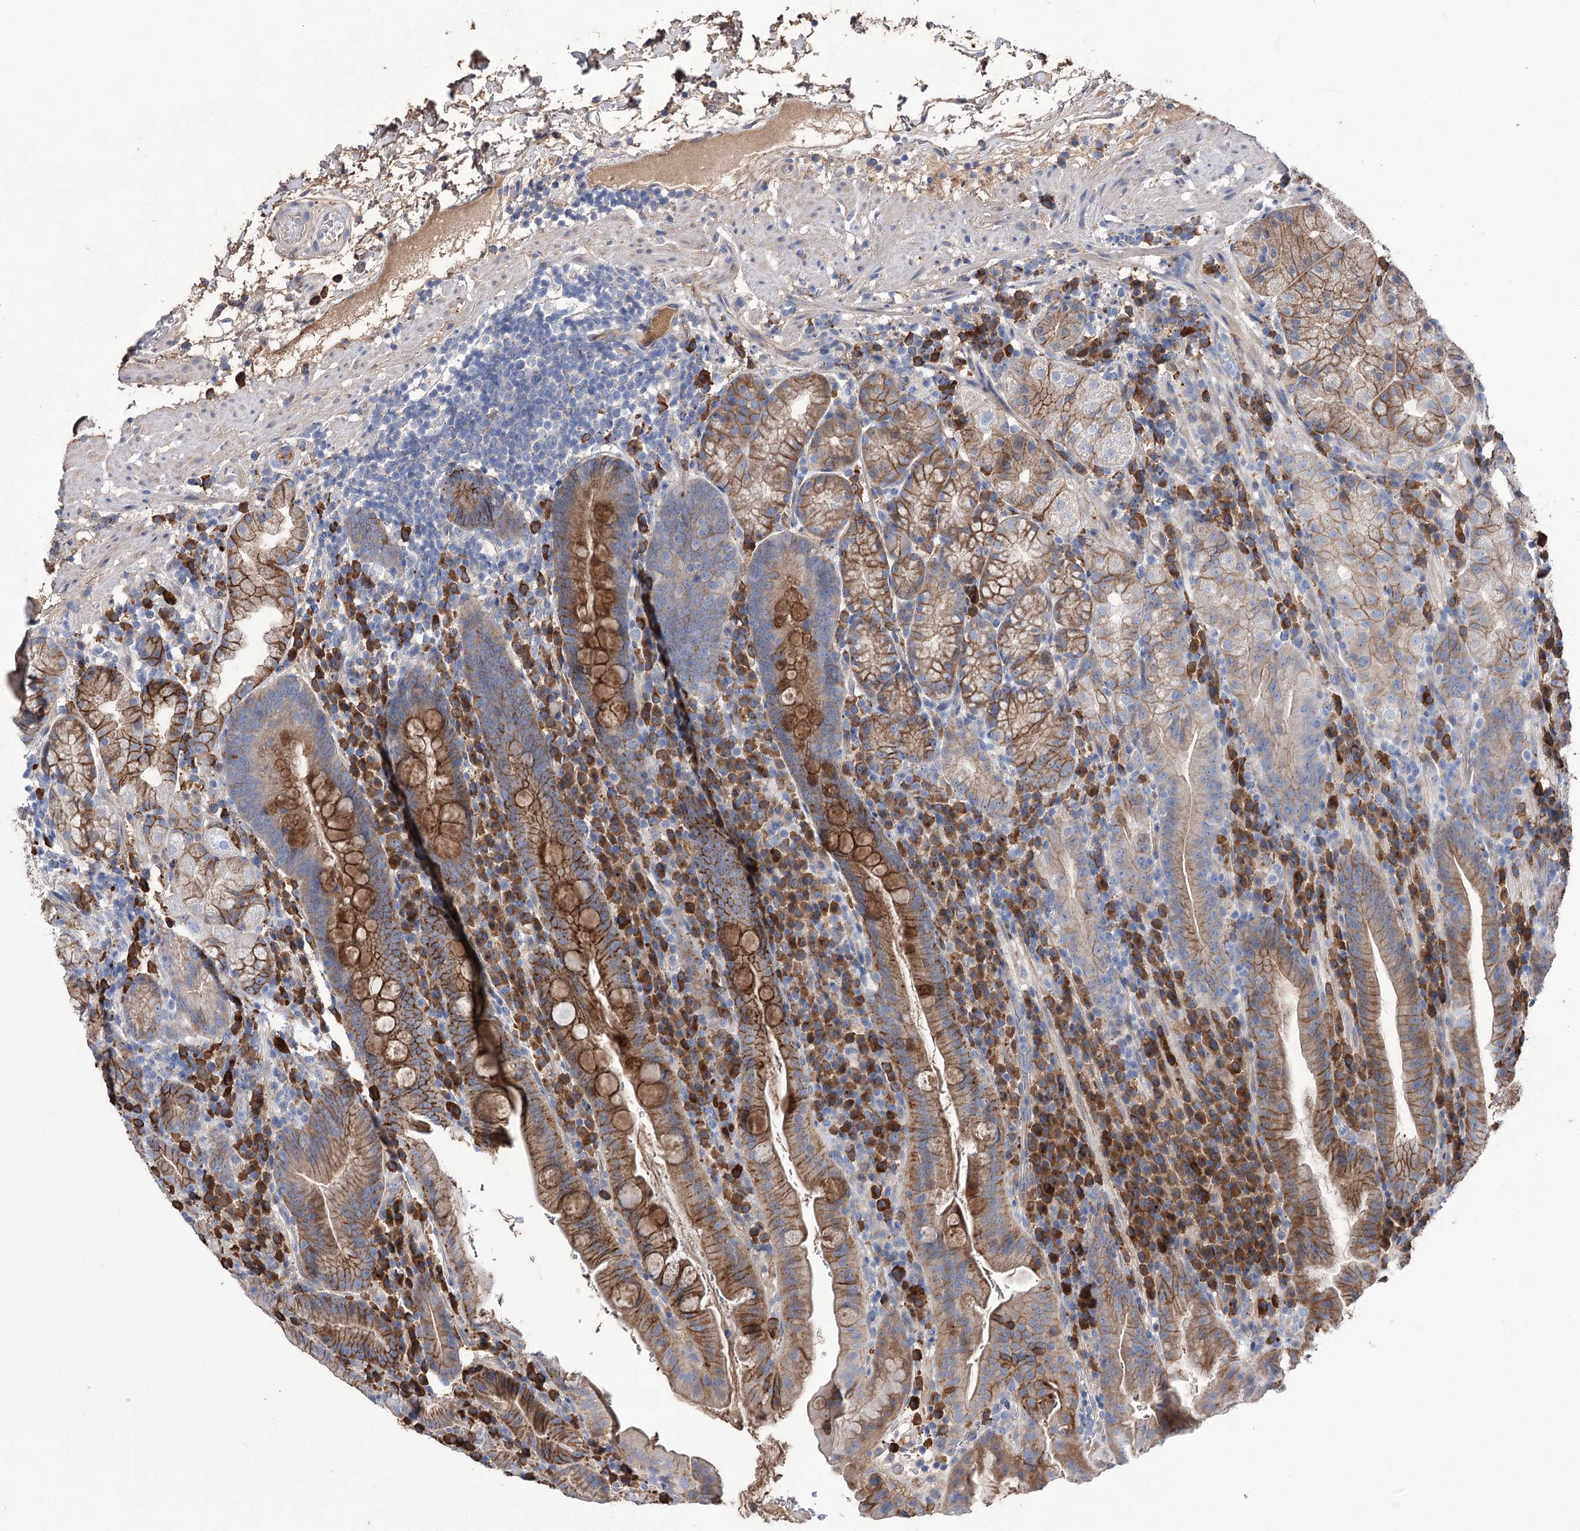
{"staining": {"intensity": "strong", "quantity": "25%-75%", "location": "cytoplasmic/membranous"}, "tissue": "stomach", "cell_type": "Glandular cells", "image_type": "normal", "snomed": [{"axis": "morphology", "description": "Normal tissue, NOS"}, {"axis": "morphology", "description": "Inflammation, NOS"}, {"axis": "topography", "description": "Stomach"}], "caption": "Brown immunohistochemical staining in unremarkable stomach reveals strong cytoplasmic/membranous expression in approximately 25%-75% of glandular cells. (IHC, brightfield microscopy, high magnification).", "gene": "CEP164", "patient": {"sex": "male", "age": 79}}